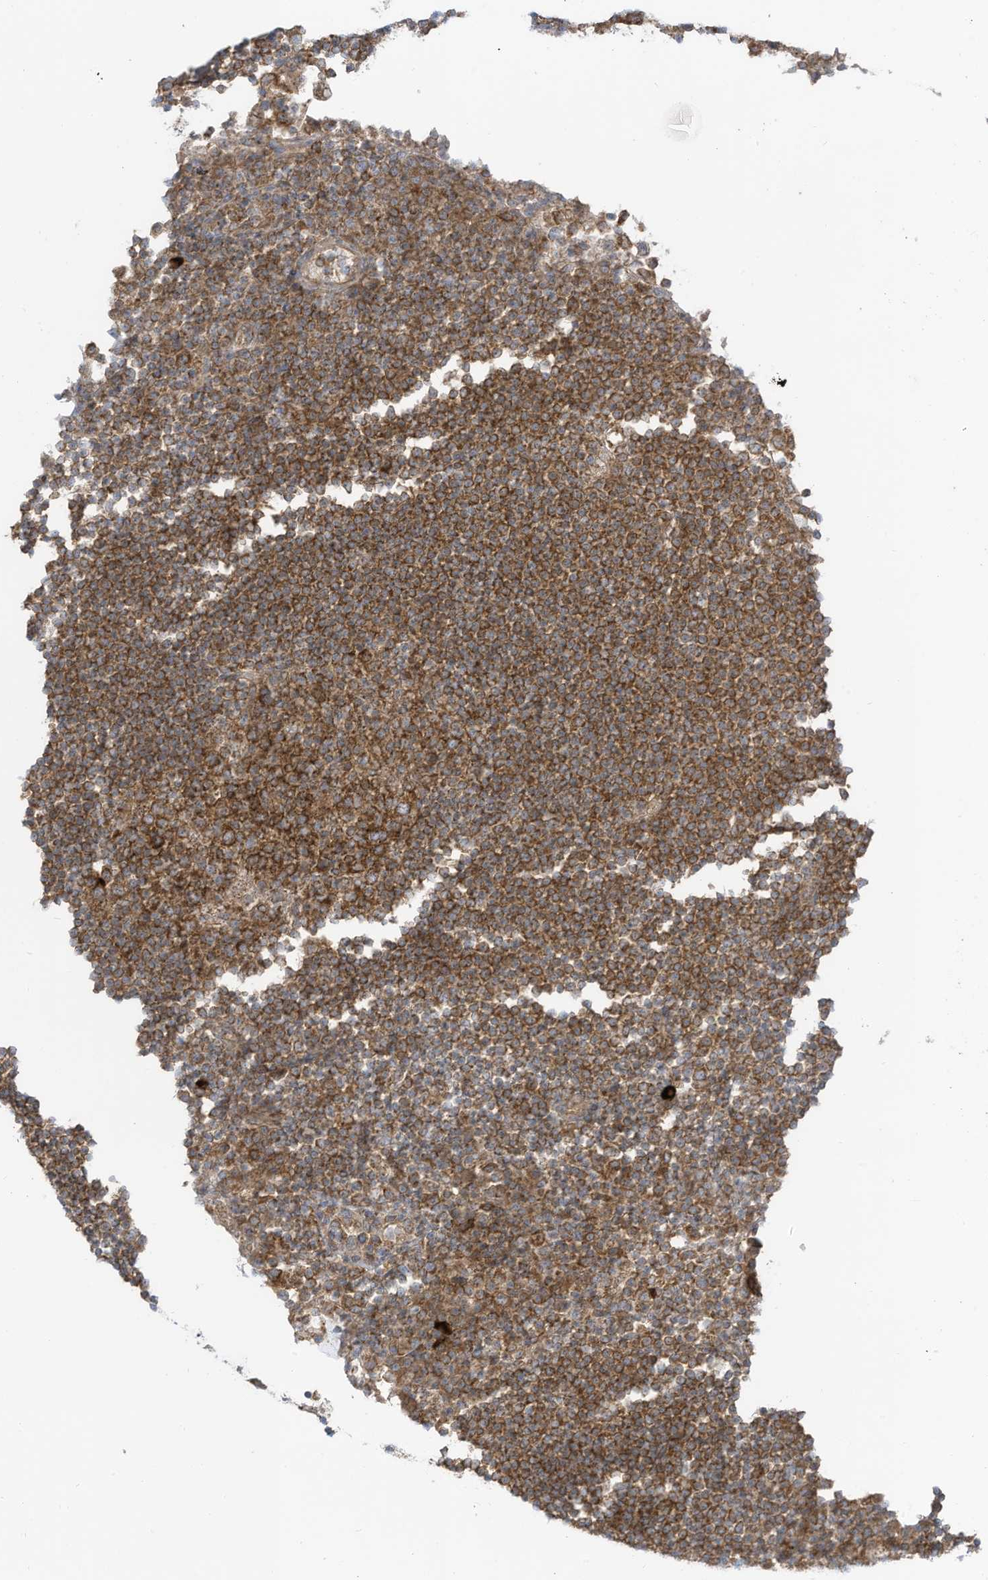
{"staining": {"intensity": "strong", "quantity": ">75%", "location": "cytoplasmic/membranous"}, "tissue": "lymph node", "cell_type": "Germinal center cells", "image_type": "normal", "snomed": [{"axis": "morphology", "description": "Normal tissue, NOS"}, {"axis": "topography", "description": "Lymph node"}], "caption": "Immunohistochemical staining of normal lymph node reveals strong cytoplasmic/membranous protein positivity in approximately >75% of germinal center cells.", "gene": "REPS1", "patient": {"sex": "female", "age": 53}}